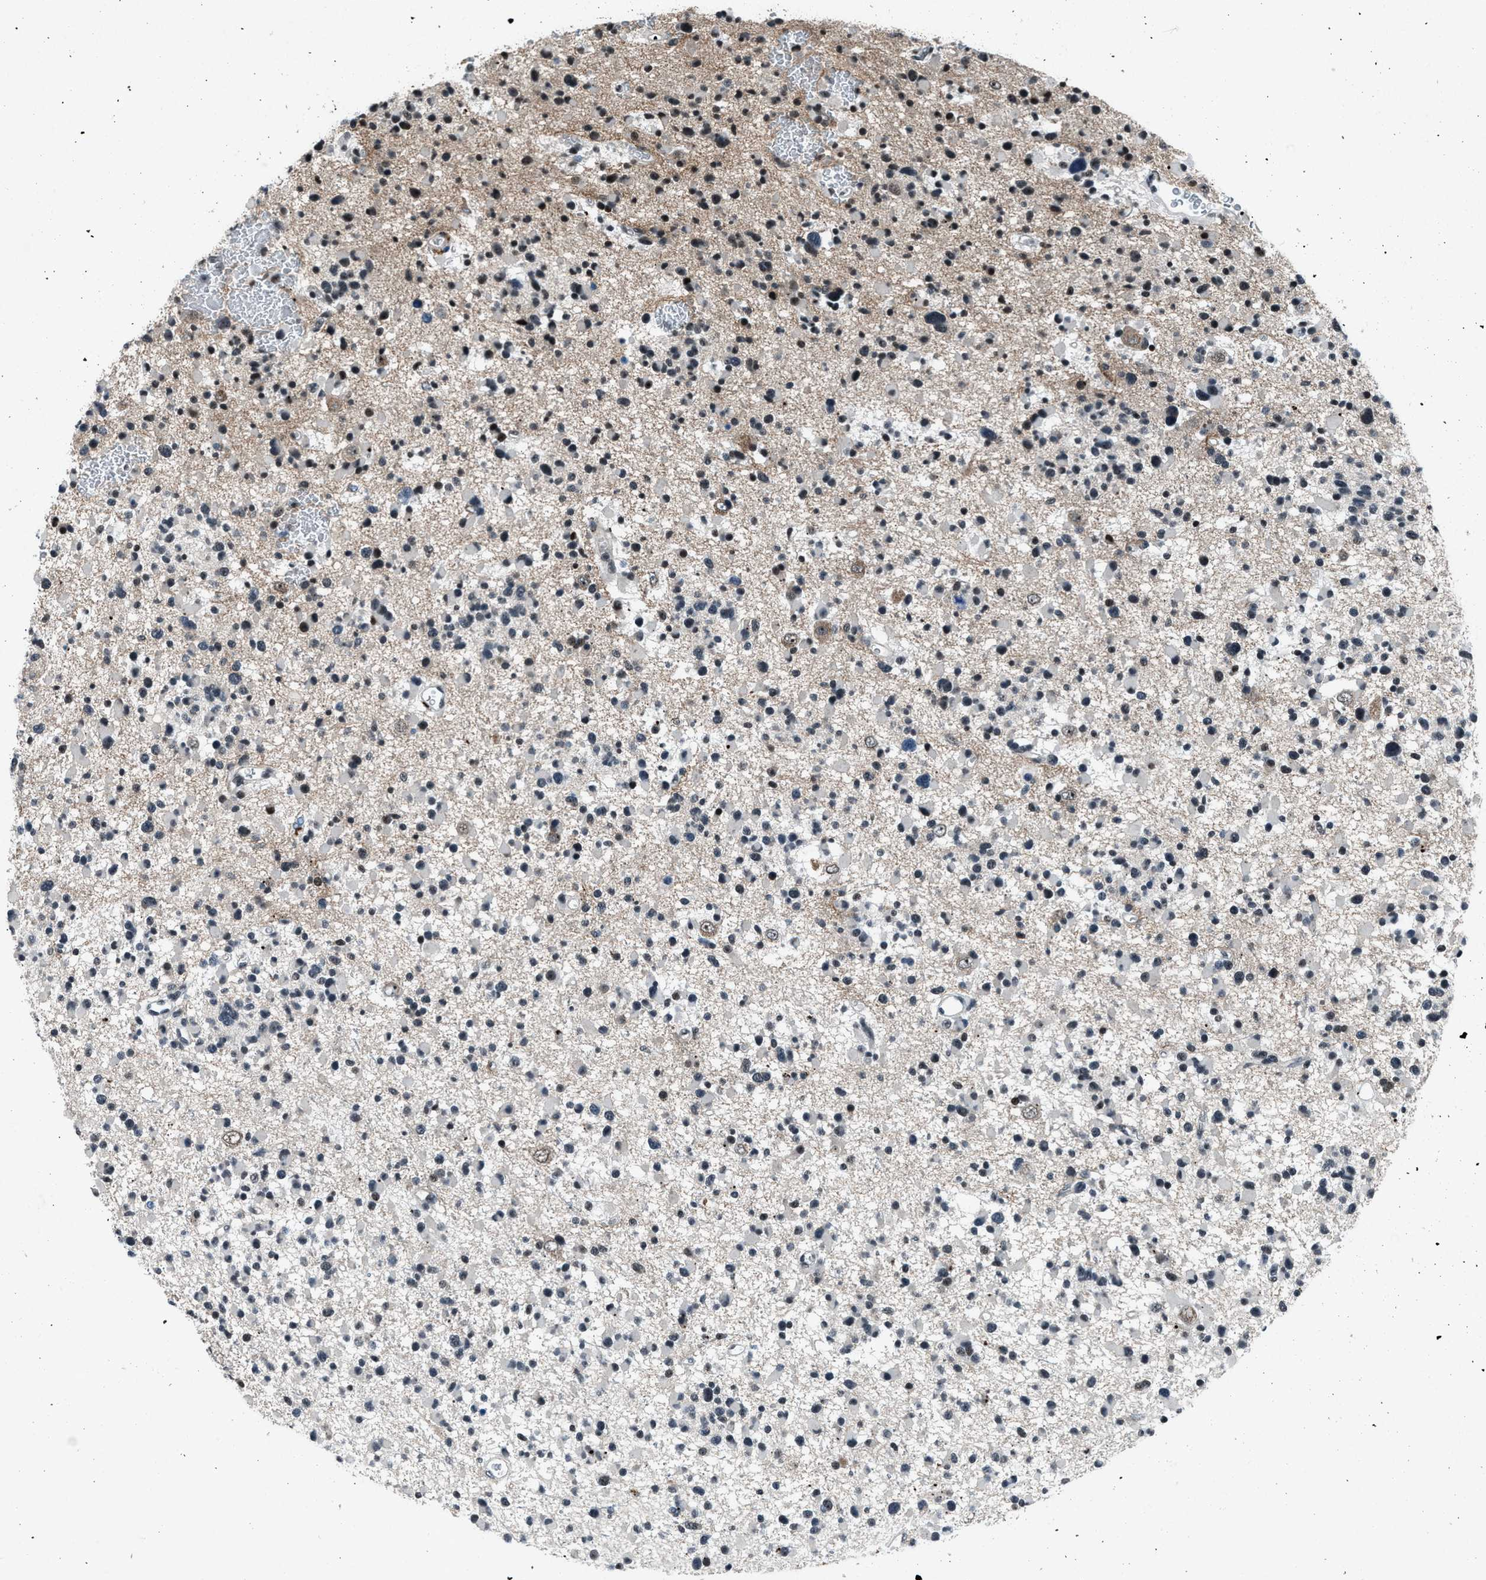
{"staining": {"intensity": "moderate", "quantity": "<25%", "location": "nuclear"}, "tissue": "glioma", "cell_type": "Tumor cells", "image_type": "cancer", "snomed": [{"axis": "morphology", "description": "Glioma, malignant, Low grade"}, {"axis": "topography", "description": "Brain"}], "caption": "IHC of malignant glioma (low-grade) reveals low levels of moderate nuclear positivity in approximately <25% of tumor cells. The staining was performed using DAB, with brown indicating positive protein expression. Nuclei are stained blue with hematoxylin.", "gene": "ADCY1", "patient": {"sex": "female", "age": 22}}